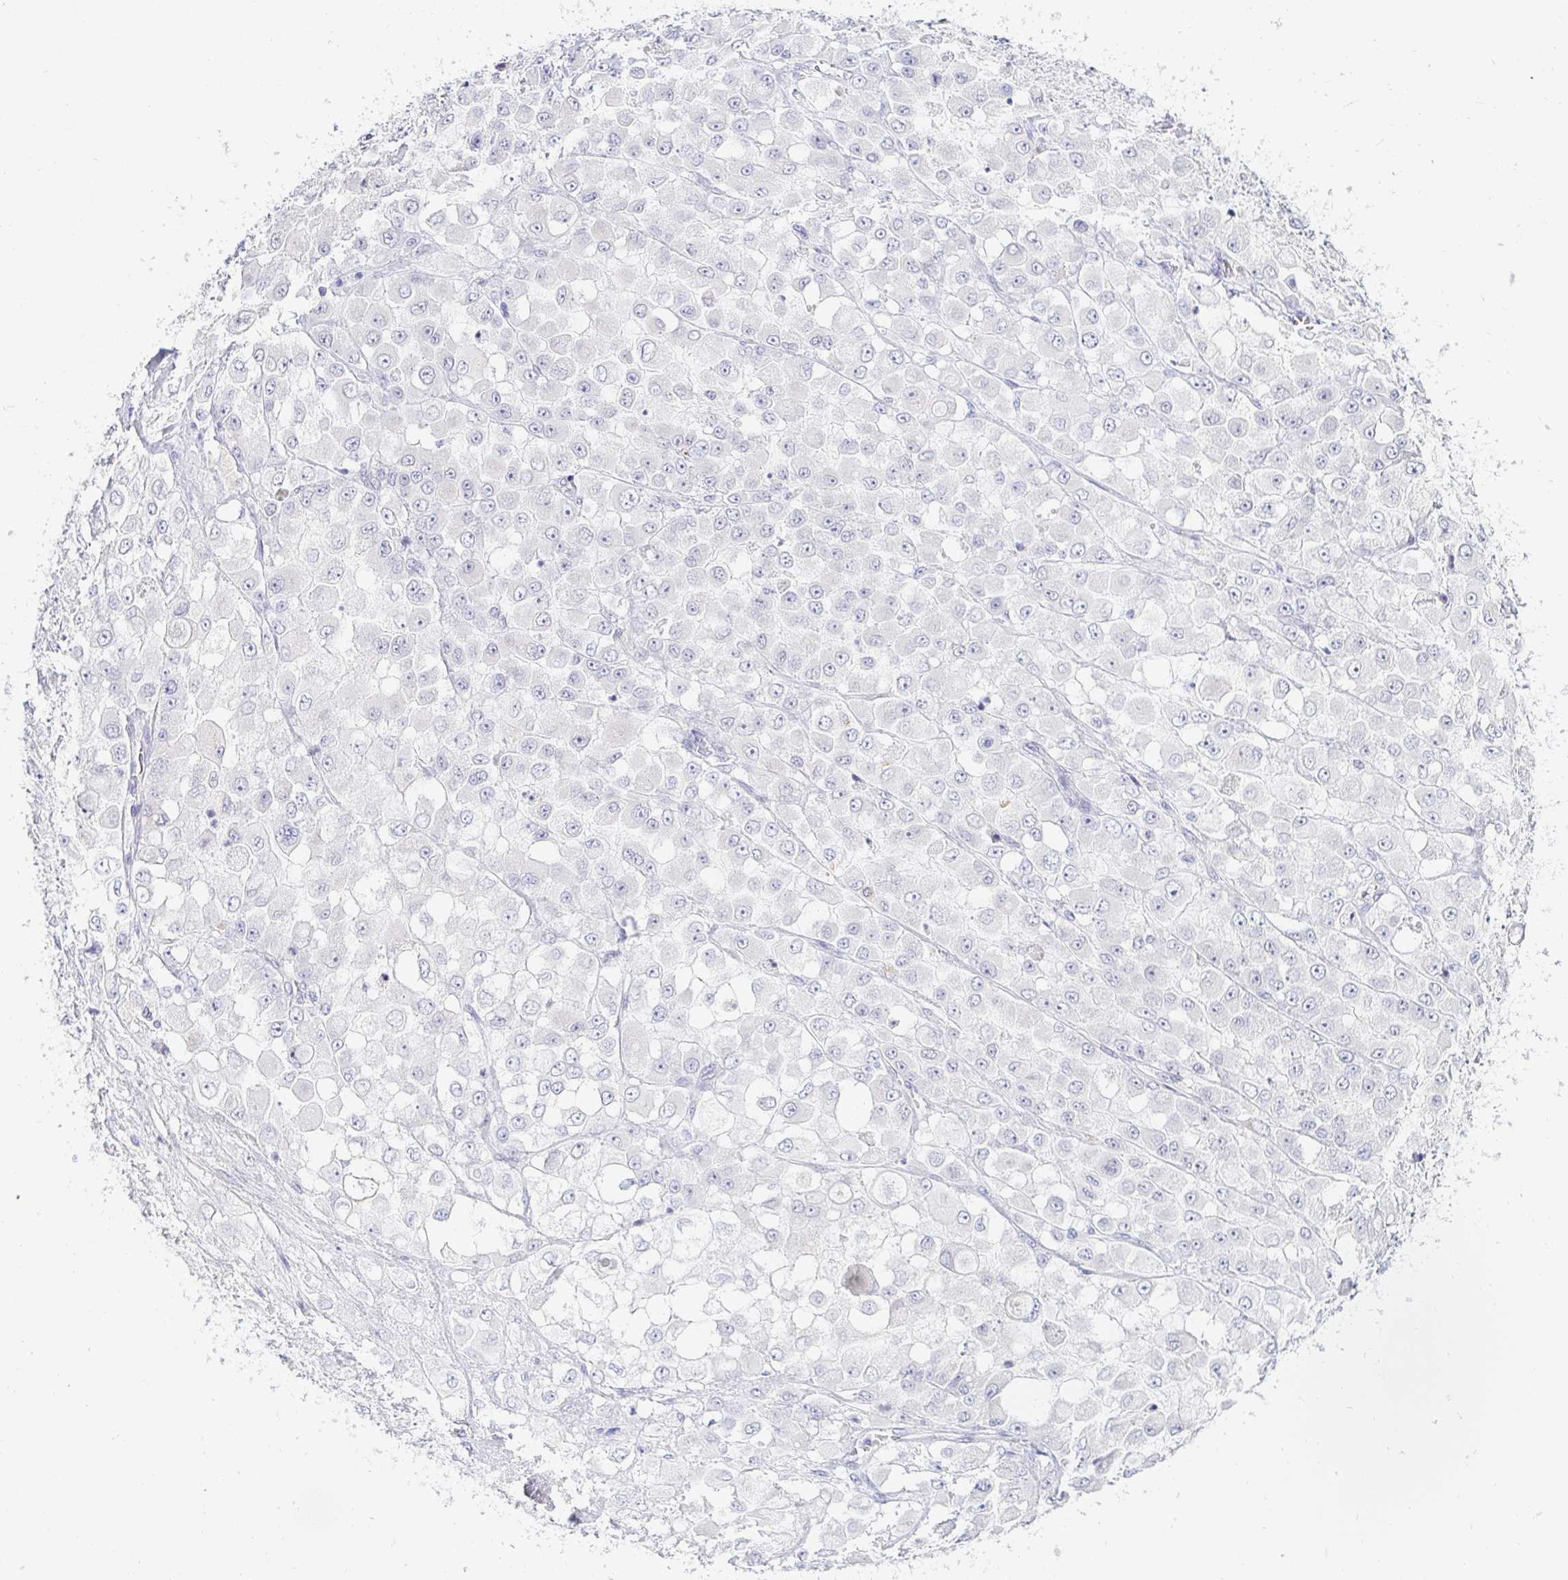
{"staining": {"intensity": "negative", "quantity": "none", "location": "none"}, "tissue": "stomach cancer", "cell_type": "Tumor cells", "image_type": "cancer", "snomed": [{"axis": "morphology", "description": "Adenocarcinoma, NOS"}, {"axis": "topography", "description": "Stomach"}], "caption": "This is an immunohistochemistry (IHC) photomicrograph of human stomach adenocarcinoma. There is no expression in tumor cells.", "gene": "OR51D1", "patient": {"sex": "female", "age": 76}}